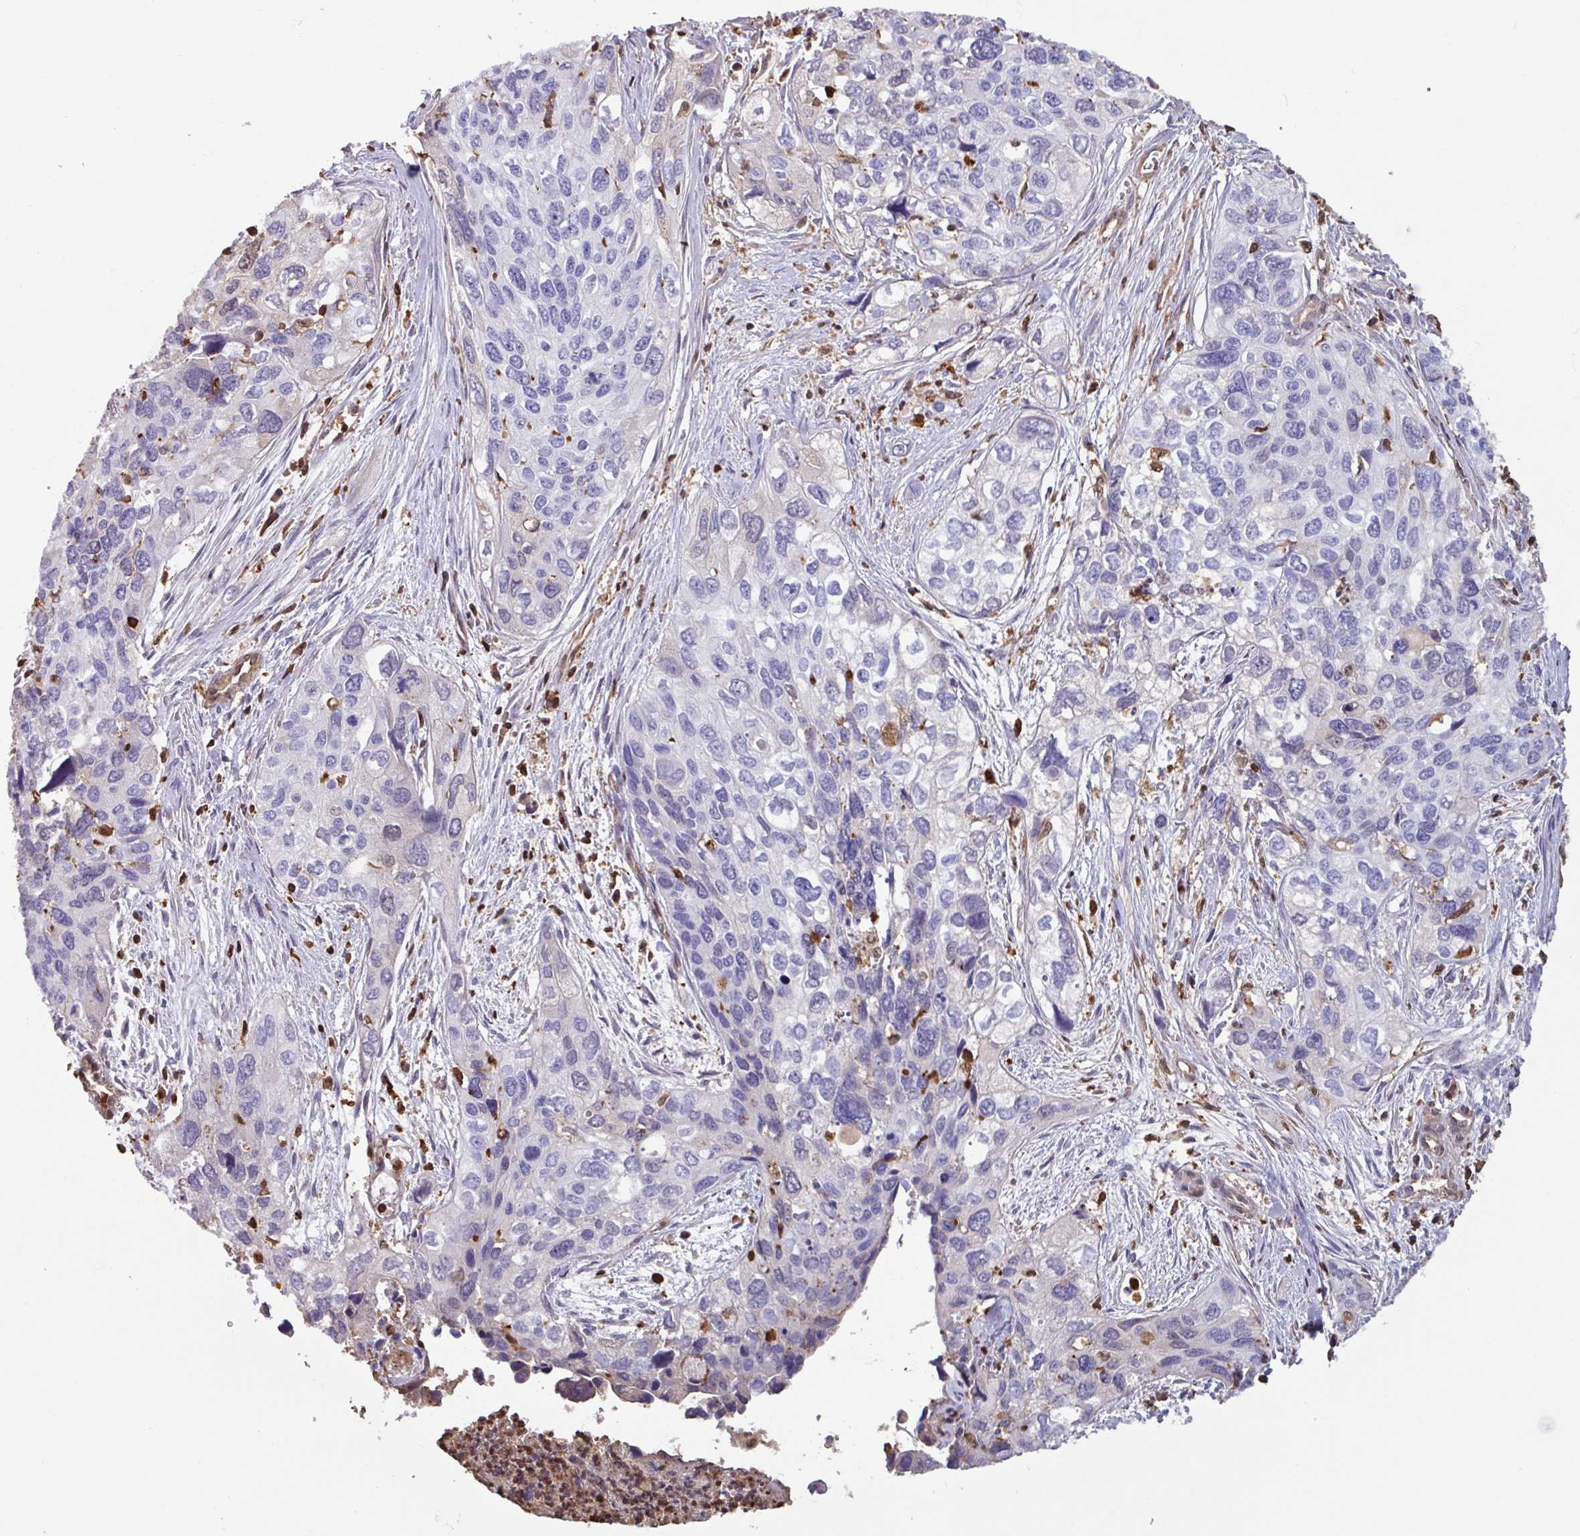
{"staining": {"intensity": "negative", "quantity": "none", "location": "none"}, "tissue": "cervical cancer", "cell_type": "Tumor cells", "image_type": "cancer", "snomed": [{"axis": "morphology", "description": "Squamous cell carcinoma, NOS"}, {"axis": "topography", "description": "Cervix"}], "caption": "An immunohistochemistry (IHC) photomicrograph of cervical squamous cell carcinoma is shown. There is no staining in tumor cells of cervical squamous cell carcinoma.", "gene": "ARHGDIB", "patient": {"sex": "female", "age": 55}}